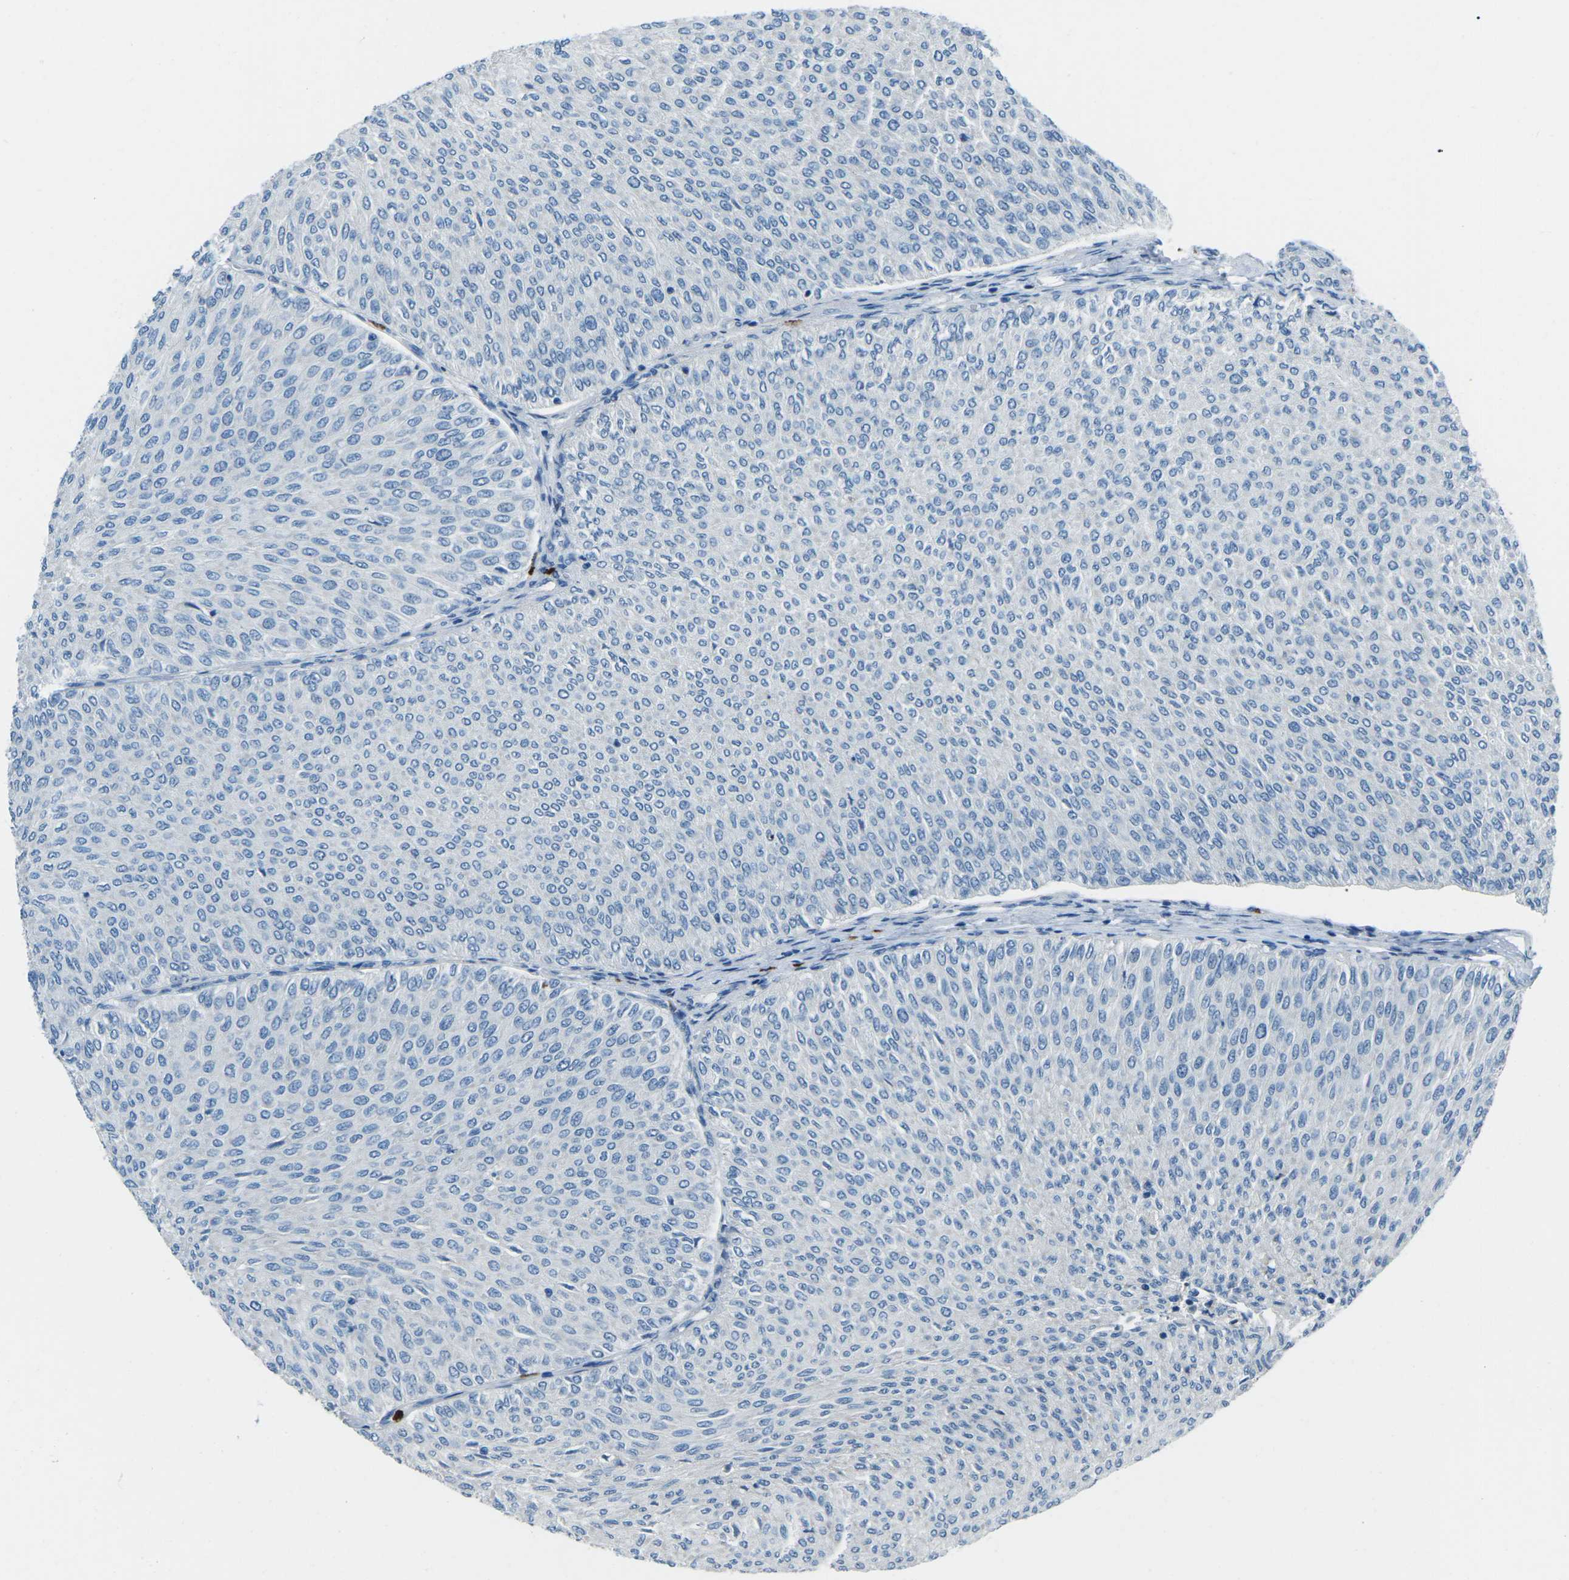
{"staining": {"intensity": "negative", "quantity": "none", "location": "none"}, "tissue": "urothelial cancer", "cell_type": "Tumor cells", "image_type": "cancer", "snomed": [{"axis": "morphology", "description": "Urothelial carcinoma, Low grade"}, {"axis": "topography", "description": "Urinary bladder"}], "caption": "IHC micrograph of urothelial cancer stained for a protein (brown), which reveals no staining in tumor cells. The staining is performed using DAB (3,3'-diaminobenzidine) brown chromogen with nuclei counter-stained in using hematoxylin.", "gene": "FCN1", "patient": {"sex": "male", "age": 78}}